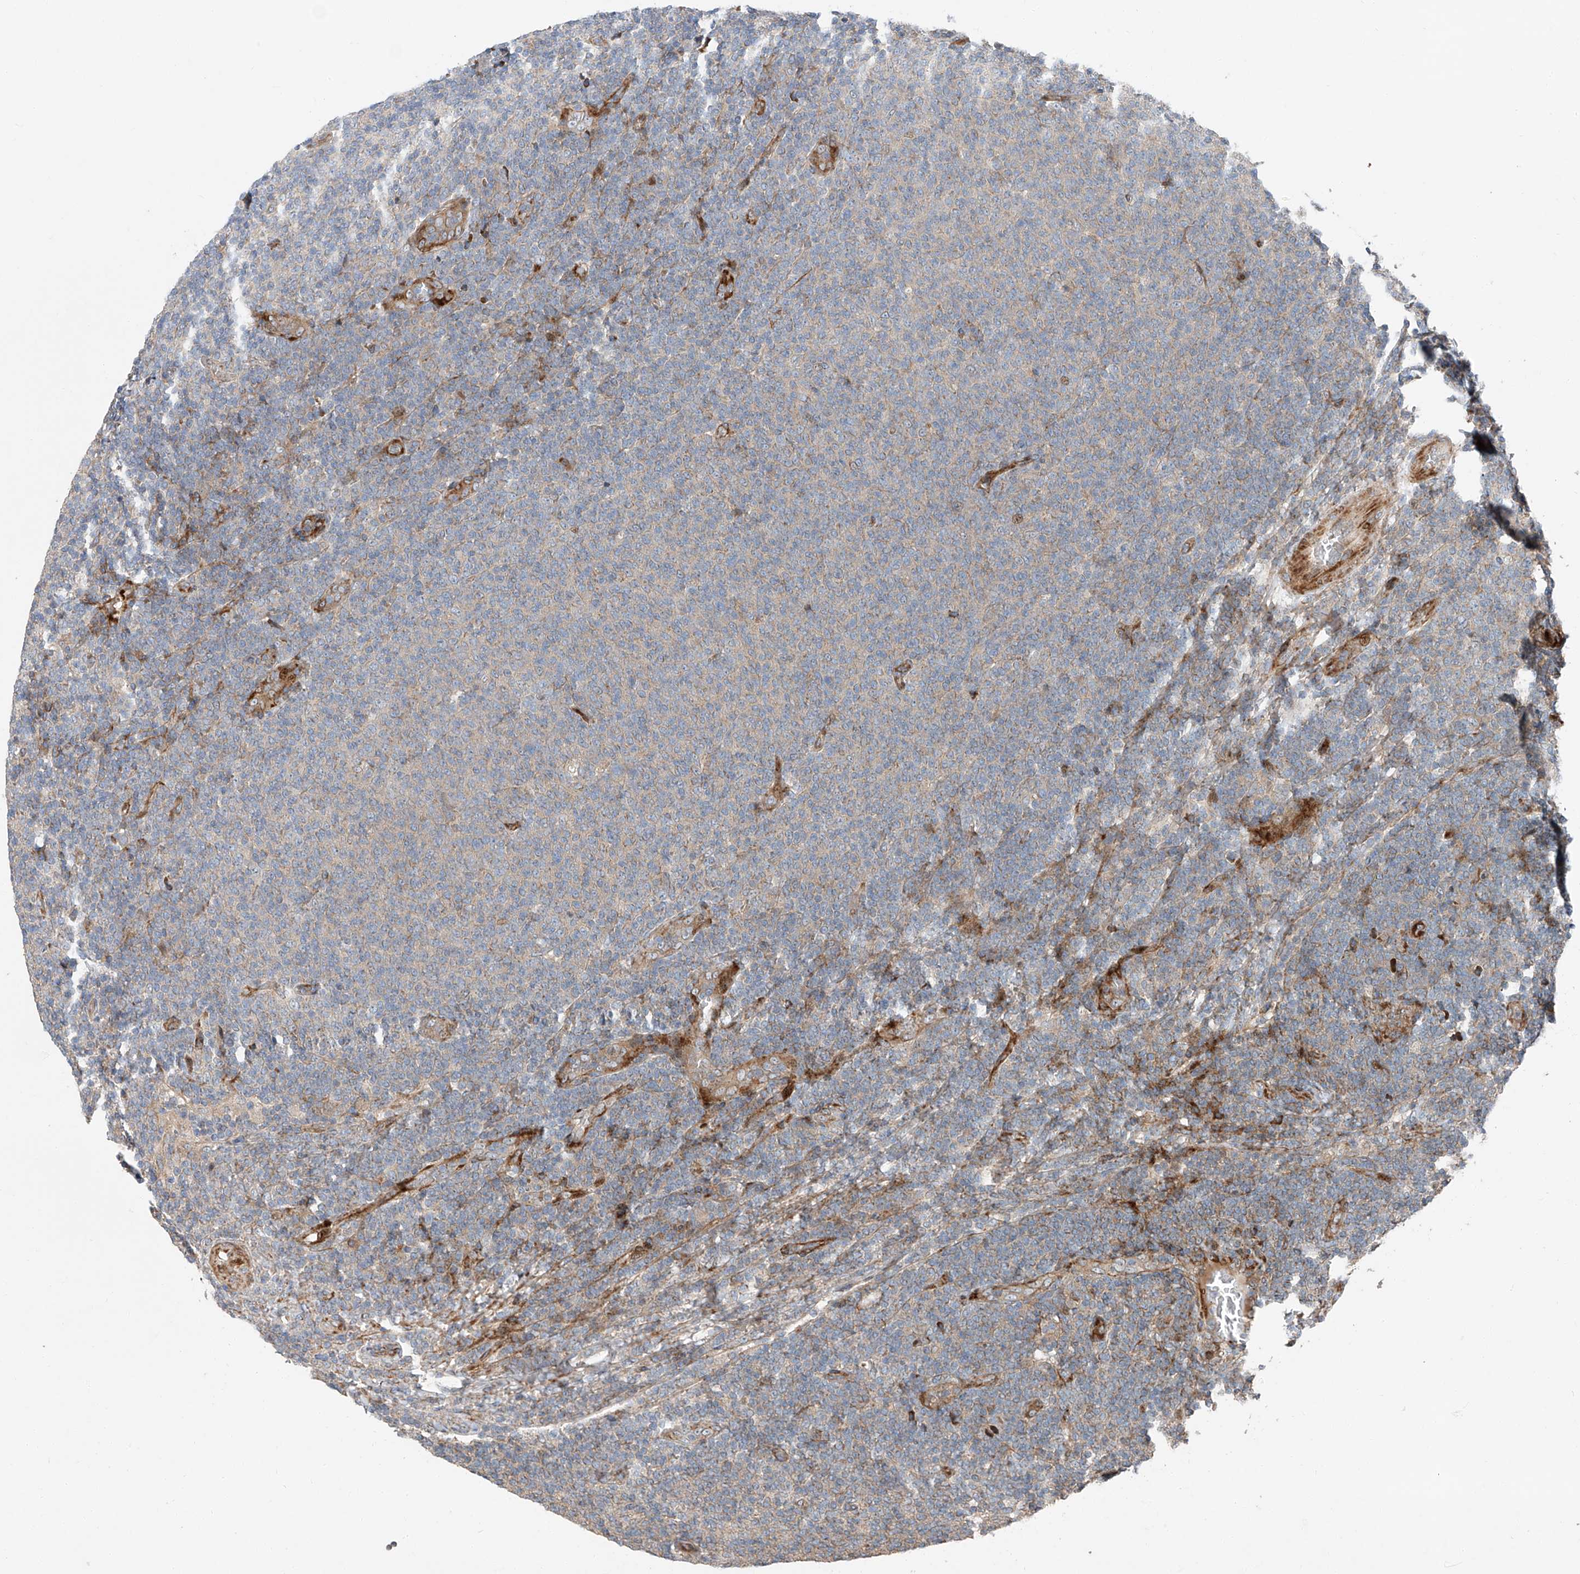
{"staining": {"intensity": "negative", "quantity": "none", "location": "none"}, "tissue": "lymphoma", "cell_type": "Tumor cells", "image_type": "cancer", "snomed": [{"axis": "morphology", "description": "Malignant lymphoma, non-Hodgkin's type, Low grade"}, {"axis": "topography", "description": "Lymph node"}], "caption": "Low-grade malignant lymphoma, non-Hodgkin's type was stained to show a protein in brown. There is no significant expression in tumor cells. (Stains: DAB (3,3'-diaminobenzidine) IHC with hematoxylin counter stain, Microscopy: brightfield microscopy at high magnification).", "gene": "USF3", "patient": {"sex": "male", "age": 66}}